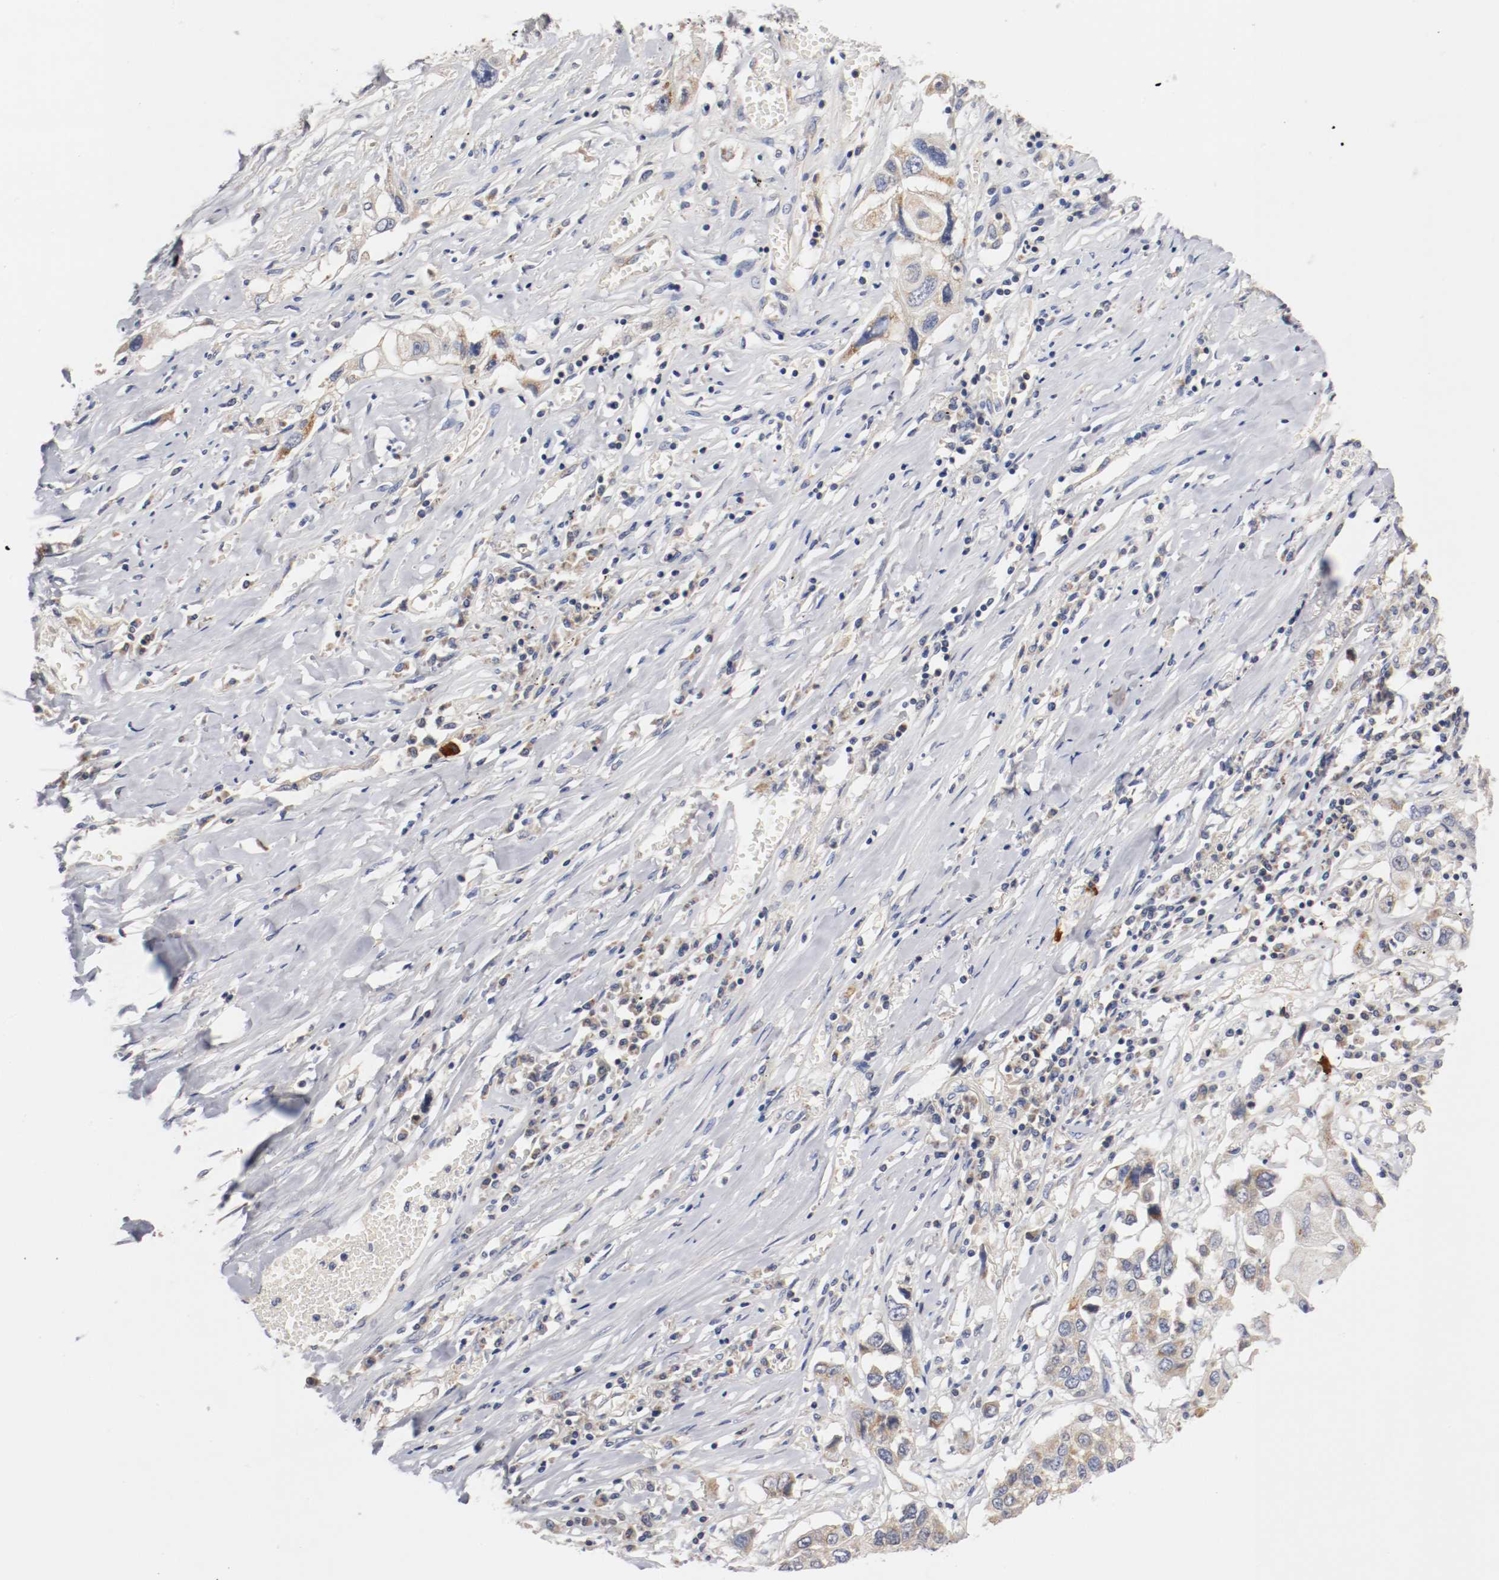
{"staining": {"intensity": "negative", "quantity": "none", "location": "none"}, "tissue": "lung cancer", "cell_type": "Tumor cells", "image_type": "cancer", "snomed": [{"axis": "morphology", "description": "Squamous cell carcinoma, NOS"}, {"axis": "topography", "description": "Lung"}], "caption": "DAB (3,3'-diaminobenzidine) immunohistochemical staining of human squamous cell carcinoma (lung) reveals no significant positivity in tumor cells.", "gene": "PCSK6", "patient": {"sex": "male", "age": 71}}